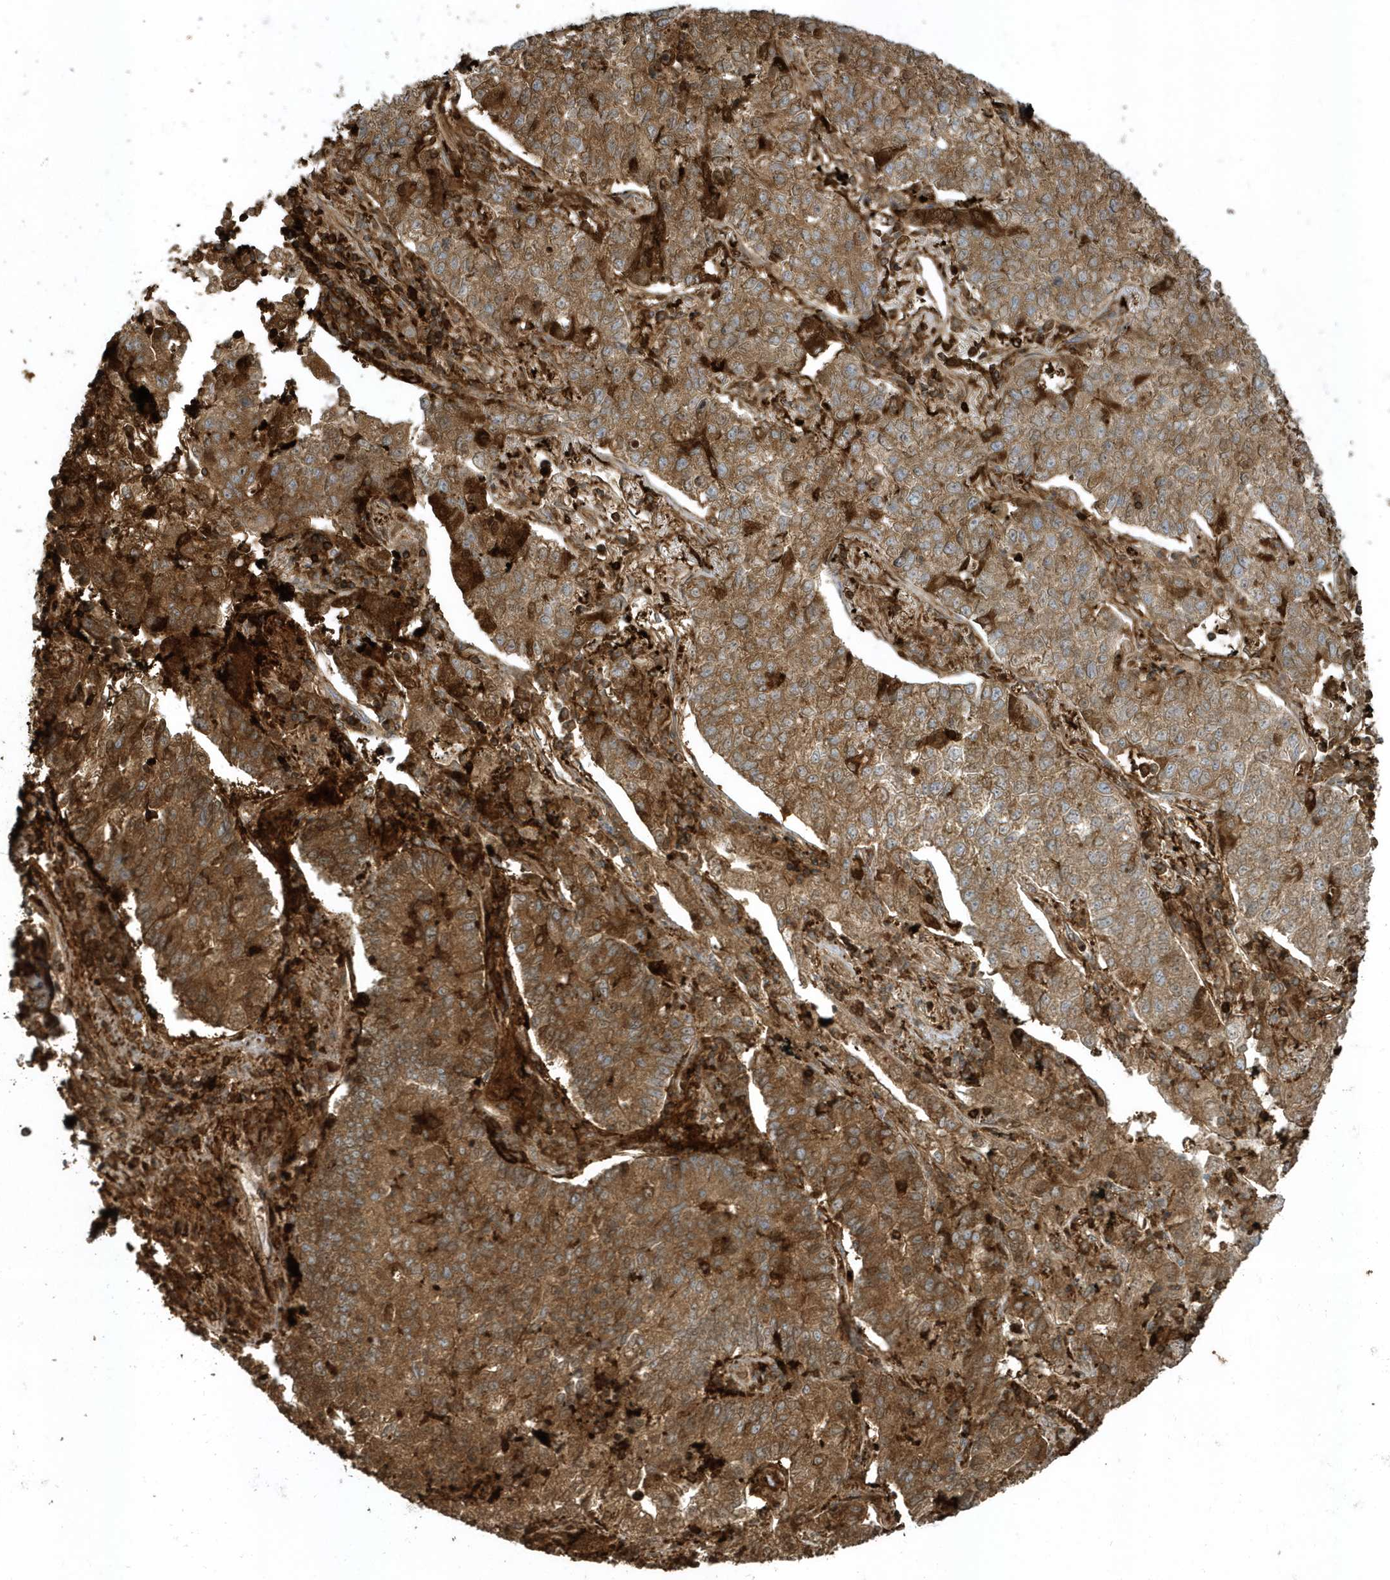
{"staining": {"intensity": "moderate", "quantity": ">75%", "location": "cytoplasmic/membranous"}, "tissue": "lung cancer", "cell_type": "Tumor cells", "image_type": "cancer", "snomed": [{"axis": "morphology", "description": "Adenocarcinoma, NOS"}, {"axis": "topography", "description": "Lung"}], "caption": "The image reveals staining of adenocarcinoma (lung), revealing moderate cytoplasmic/membranous protein expression (brown color) within tumor cells.", "gene": "CLCN6", "patient": {"sex": "male", "age": 49}}